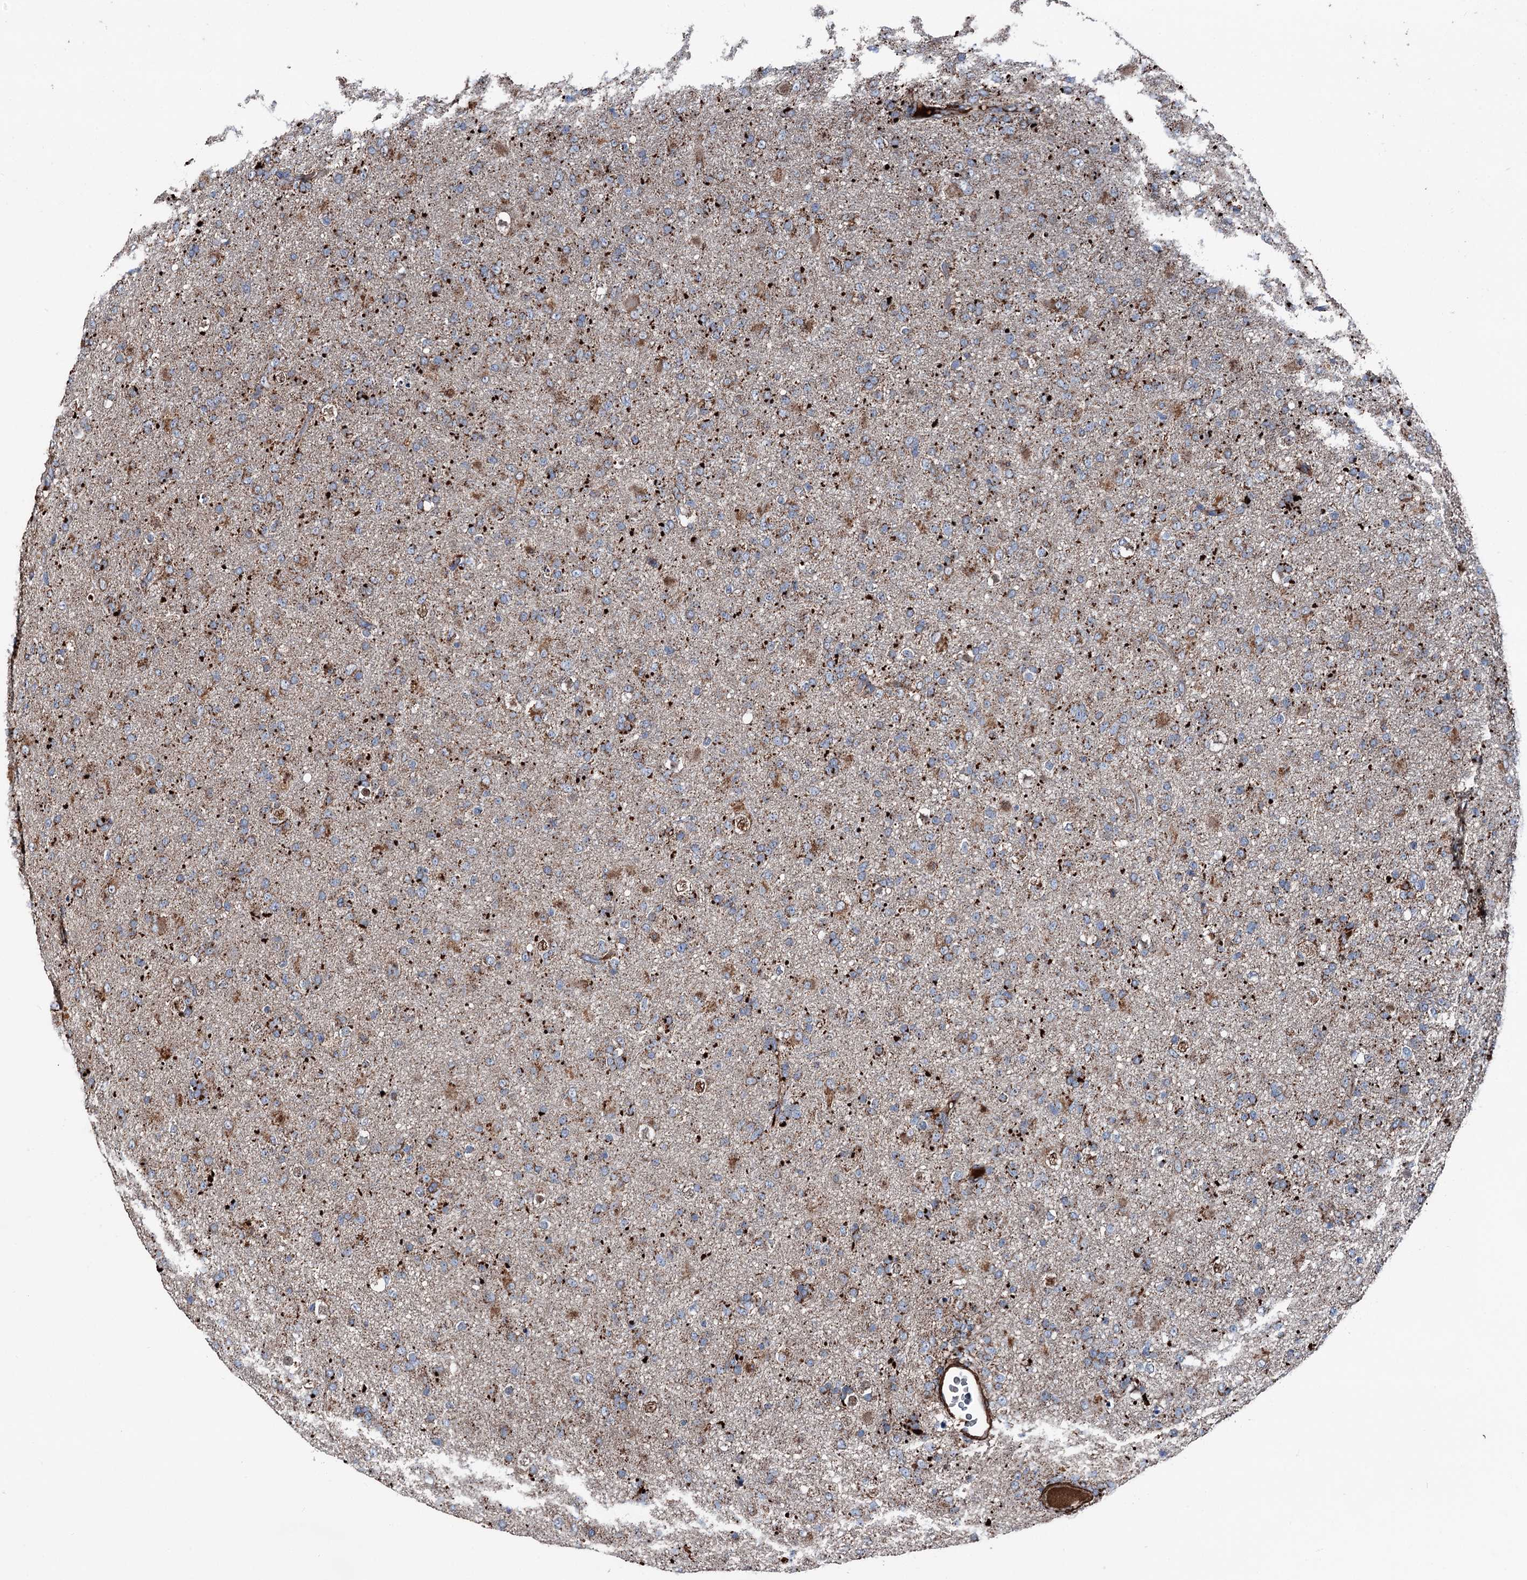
{"staining": {"intensity": "strong", "quantity": "25%-75%", "location": "cytoplasmic/membranous"}, "tissue": "glioma", "cell_type": "Tumor cells", "image_type": "cancer", "snomed": [{"axis": "morphology", "description": "Glioma, malignant, Low grade"}, {"axis": "topography", "description": "Brain"}], "caption": "Tumor cells exhibit high levels of strong cytoplasmic/membranous expression in approximately 25%-75% of cells in malignant glioma (low-grade).", "gene": "DDIAS", "patient": {"sex": "male", "age": 65}}